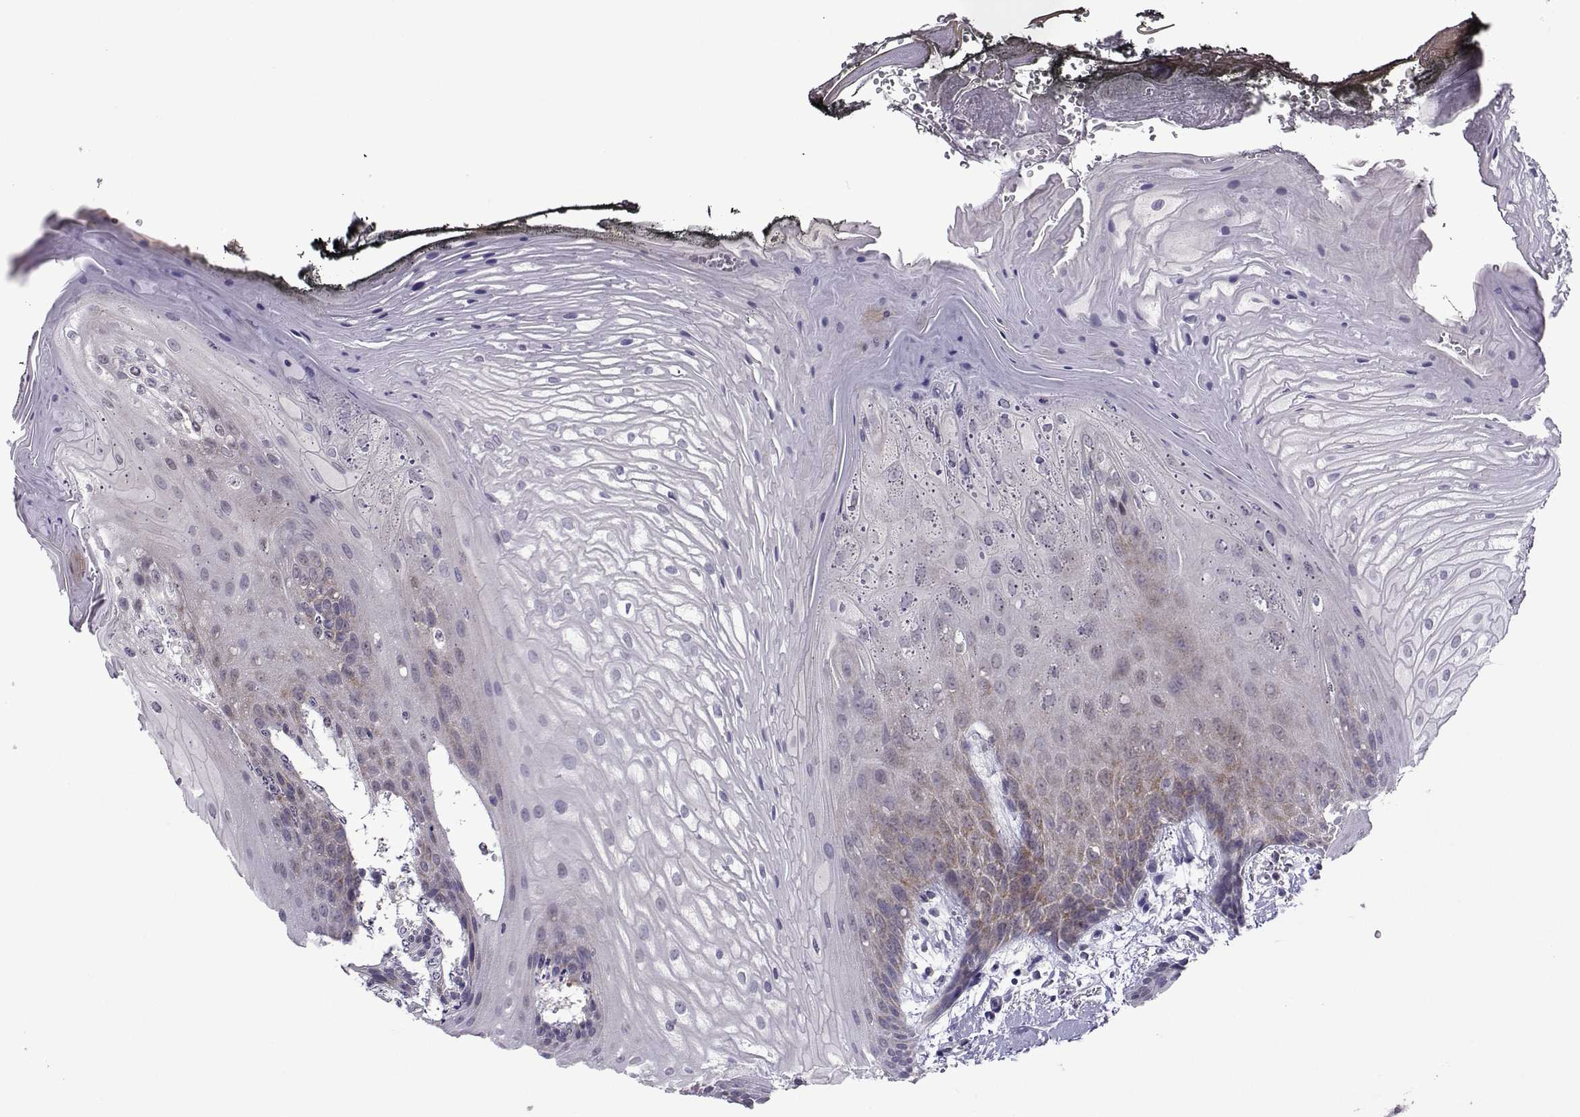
{"staining": {"intensity": "negative", "quantity": "none", "location": "none"}, "tissue": "oral mucosa", "cell_type": "Squamous epithelial cells", "image_type": "normal", "snomed": [{"axis": "morphology", "description": "Normal tissue, NOS"}, {"axis": "morphology", "description": "Squamous cell carcinoma, NOS"}, {"axis": "topography", "description": "Oral tissue"}, {"axis": "topography", "description": "Head-Neck"}], "caption": "This is an IHC micrograph of benign oral mucosa. There is no expression in squamous epithelial cells.", "gene": "DDX20", "patient": {"sex": "male", "age": 65}}